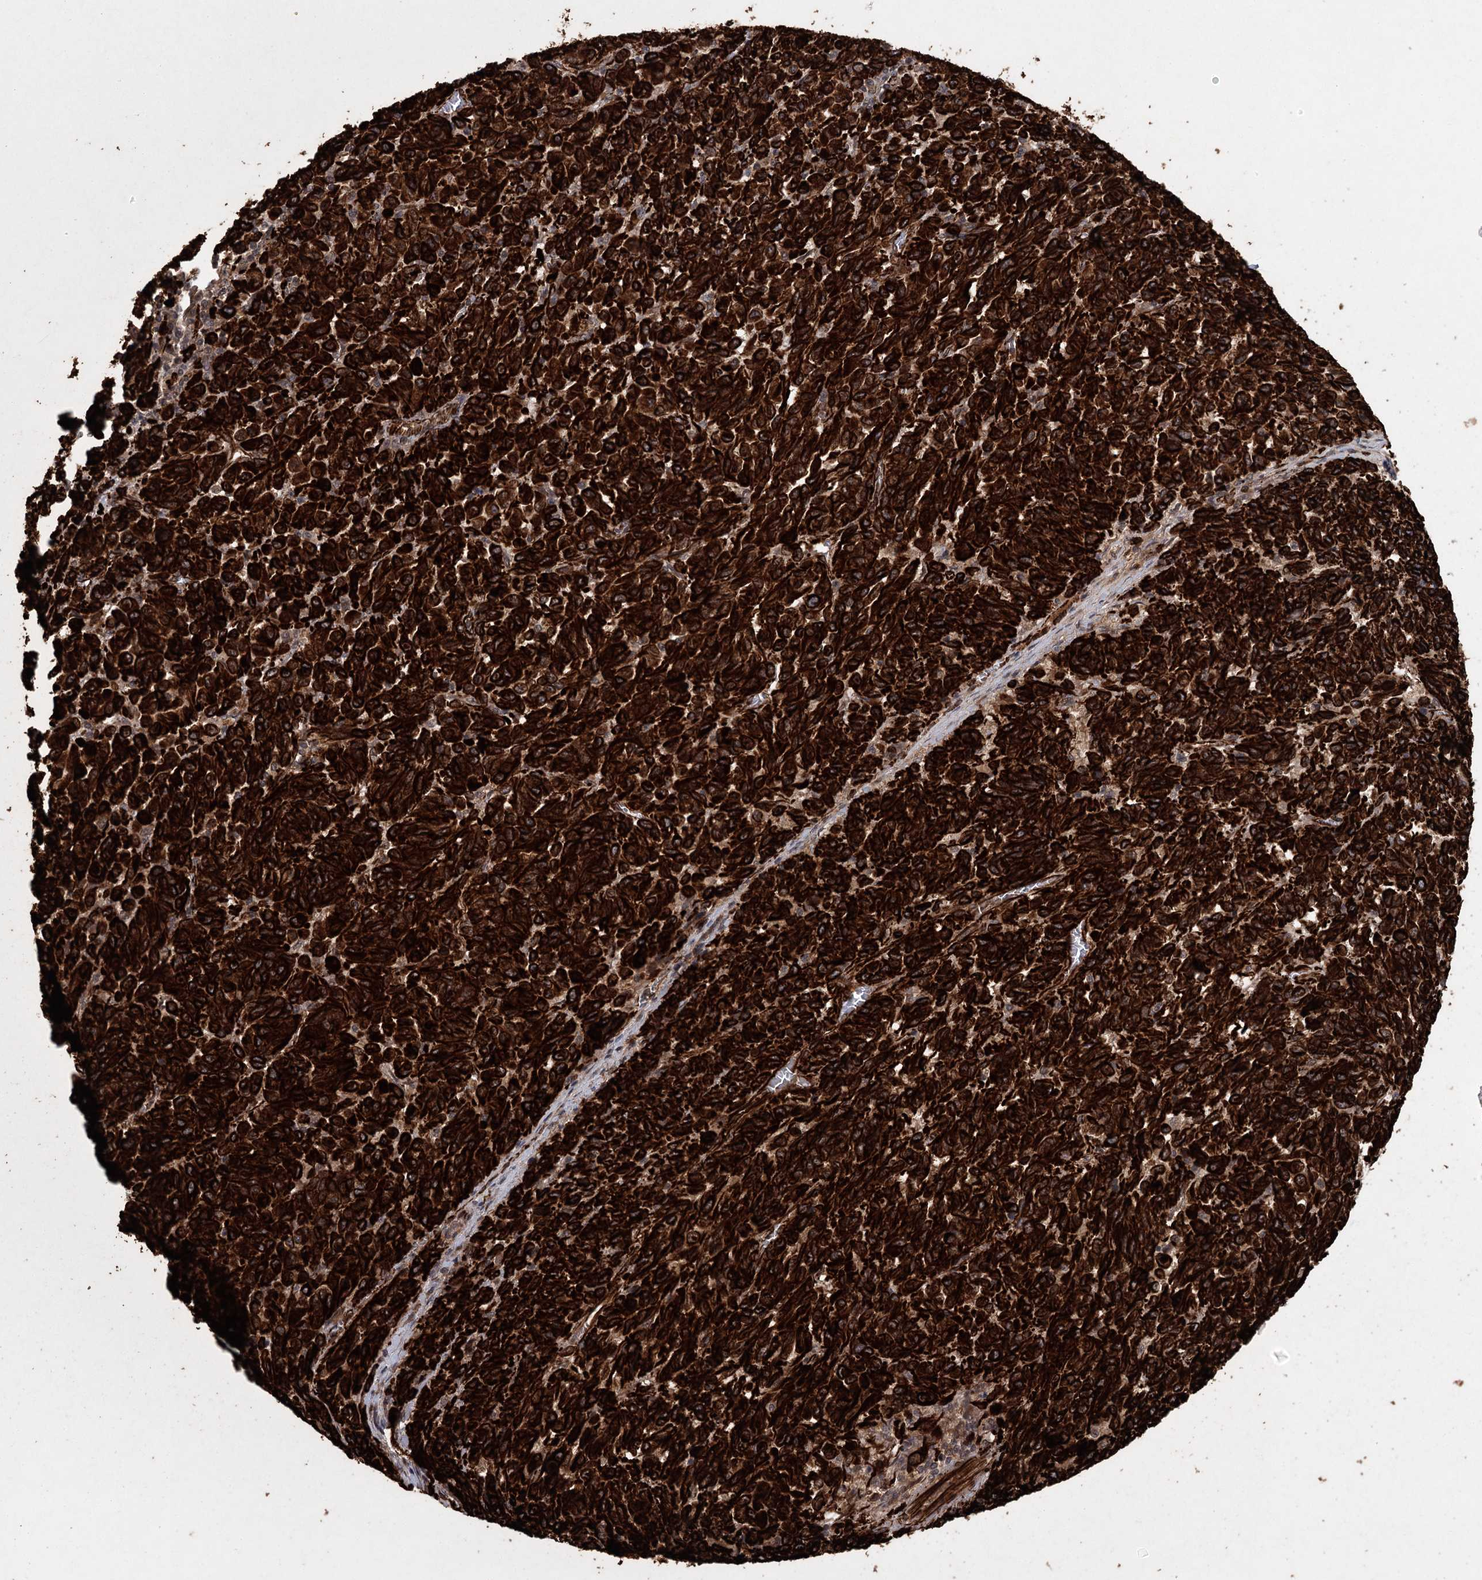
{"staining": {"intensity": "strong", "quantity": ">75%", "location": "cytoplasmic/membranous"}, "tissue": "melanoma", "cell_type": "Tumor cells", "image_type": "cancer", "snomed": [{"axis": "morphology", "description": "Malignant melanoma, Metastatic site"}, {"axis": "topography", "description": "Lung"}], "caption": "Tumor cells reveal high levels of strong cytoplasmic/membranous positivity in about >75% of cells in human malignant melanoma (metastatic site).", "gene": "RPAP3", "patient": {"sex": "male", "age": 64}}